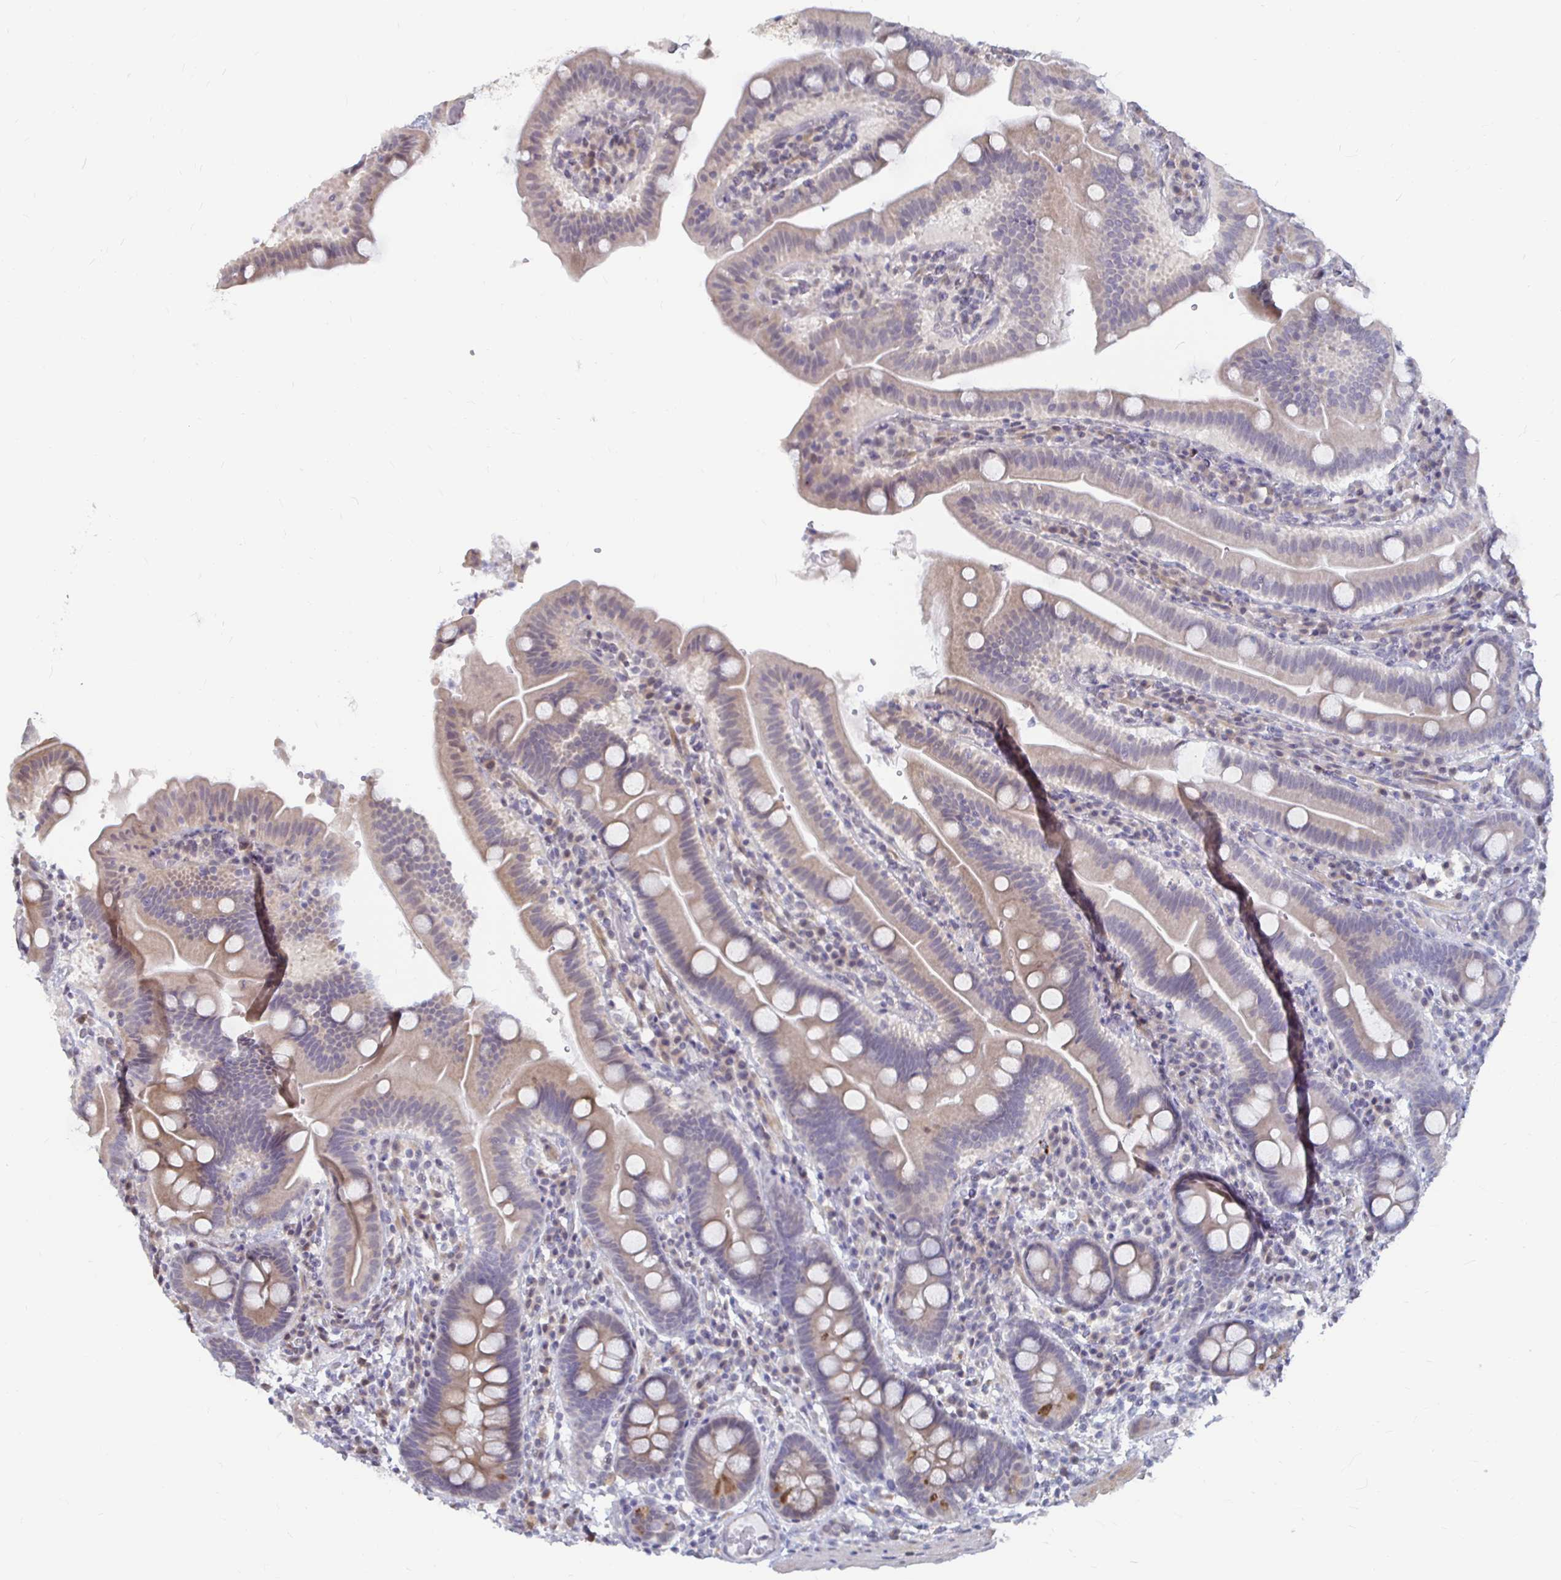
{"staining": {"intensity": "weak", "quantity": "<25%", "location": "cytoplasmic/membranous"}, "tissue": "small intestine", "cell_type": "Glandular cells", "image_type": "normal", "snomed": [{"axis": "morphology", "description": "Normal tissue, NOS"}, {"axis": "topography", "description": "Small intestine"}], "caption": "Immunohistochemistry (IHC) of benign human small intestine displays no expression in glandular cells.", "gene": "CAPN11", "patient": {"sex": "male", "age": 26}}